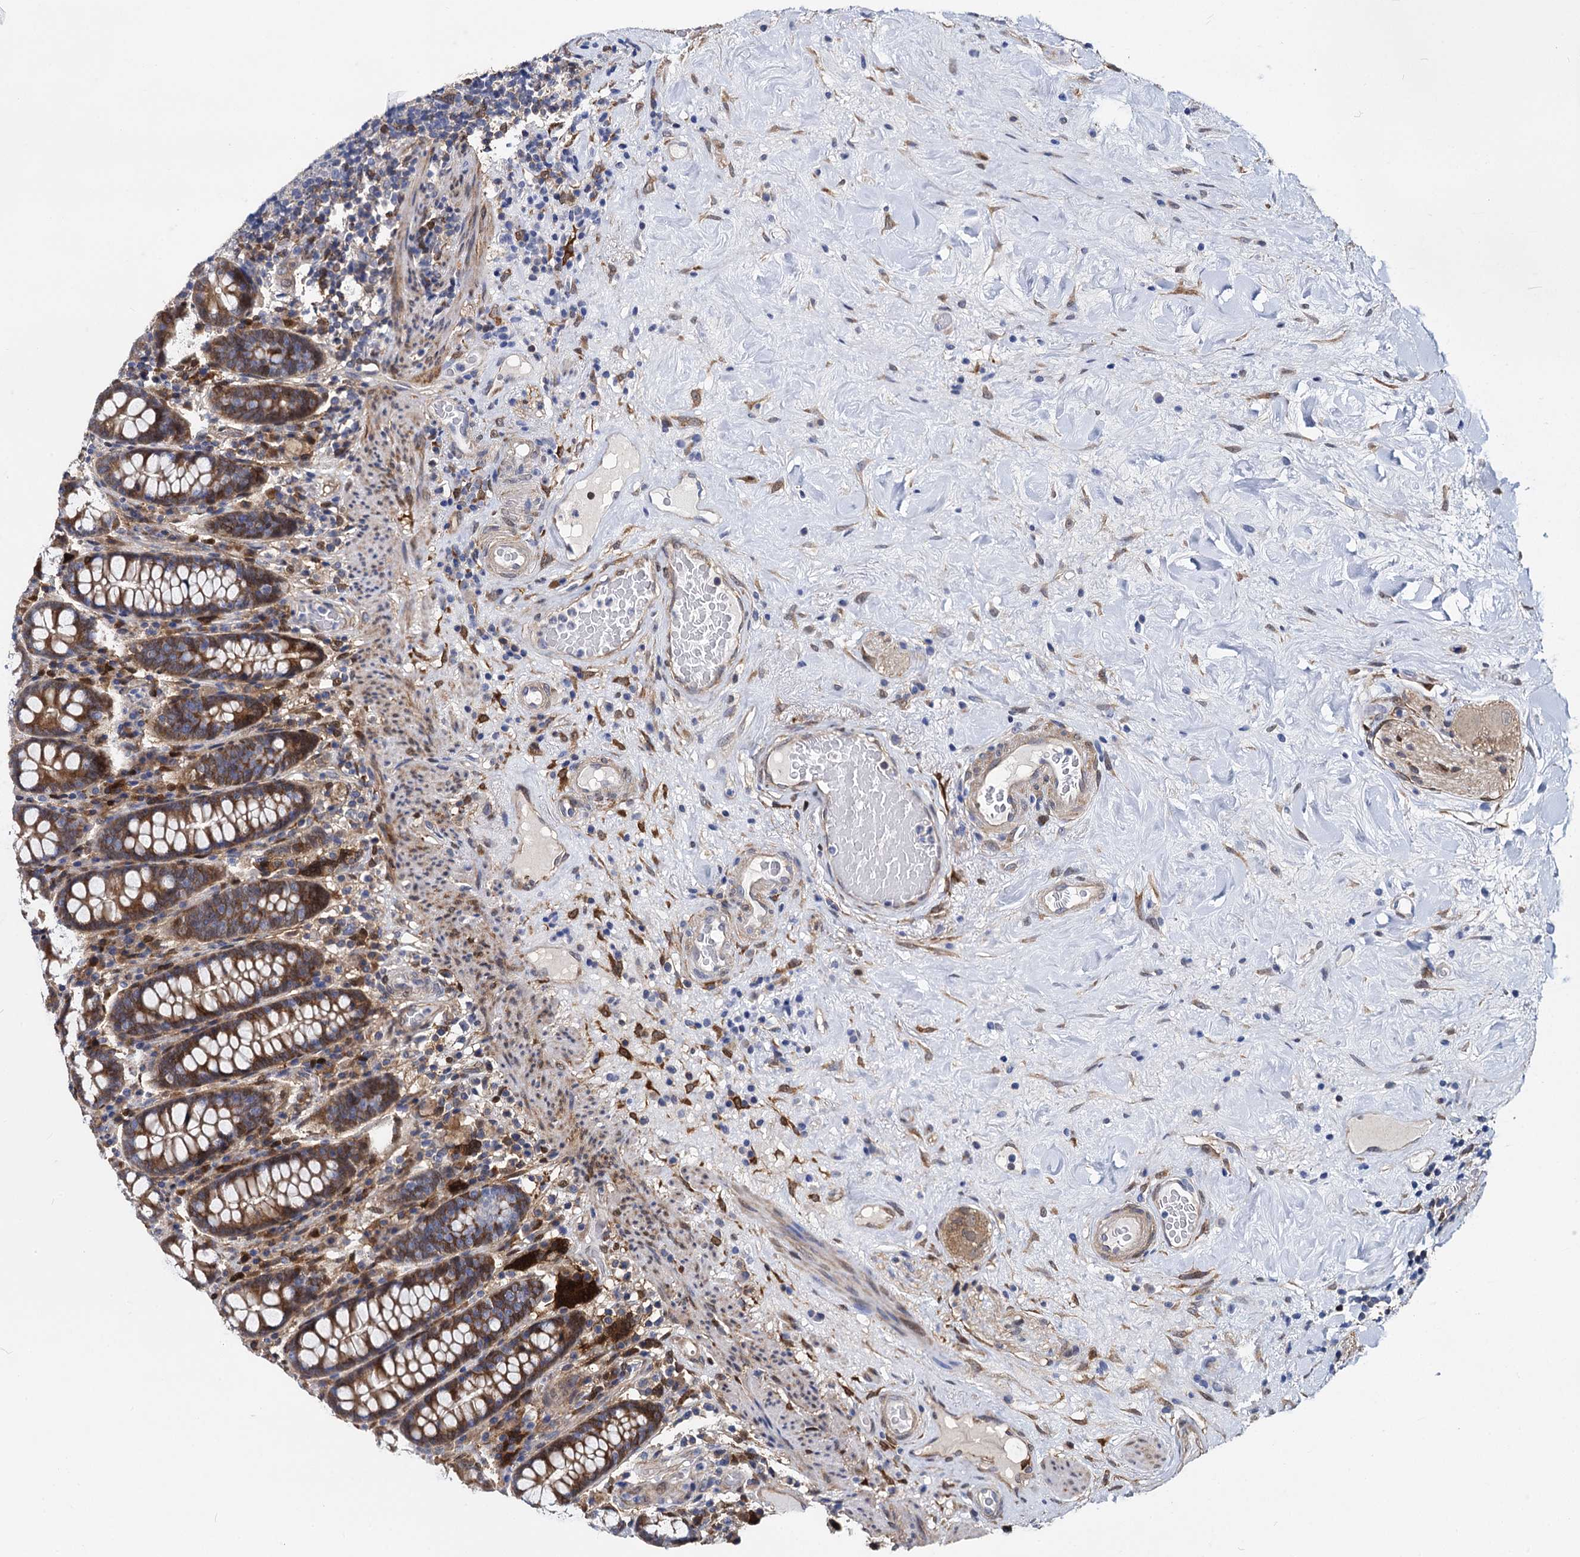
{"staining": {"intensity": "weak", "quantity": ">75%", "location": "cytoplasmic/membranous"}, "tissue": "colon", "cell_type": "Endothelial cells", "image_type": "normal", "snomed": [{"axis": "morphology", "description": "Normal tissue, NOS"}, {"axis": "topography", "description": "Colon"}], "caption": "A photomicrograph showing weak cytoplasmic/membranous expression in approximately >75% of endothelial cells in benign colon, as visualized by brown immunohistochemical staining.", "gene": "GSTM3", "patient": {"sex": "female", "age": 79}}